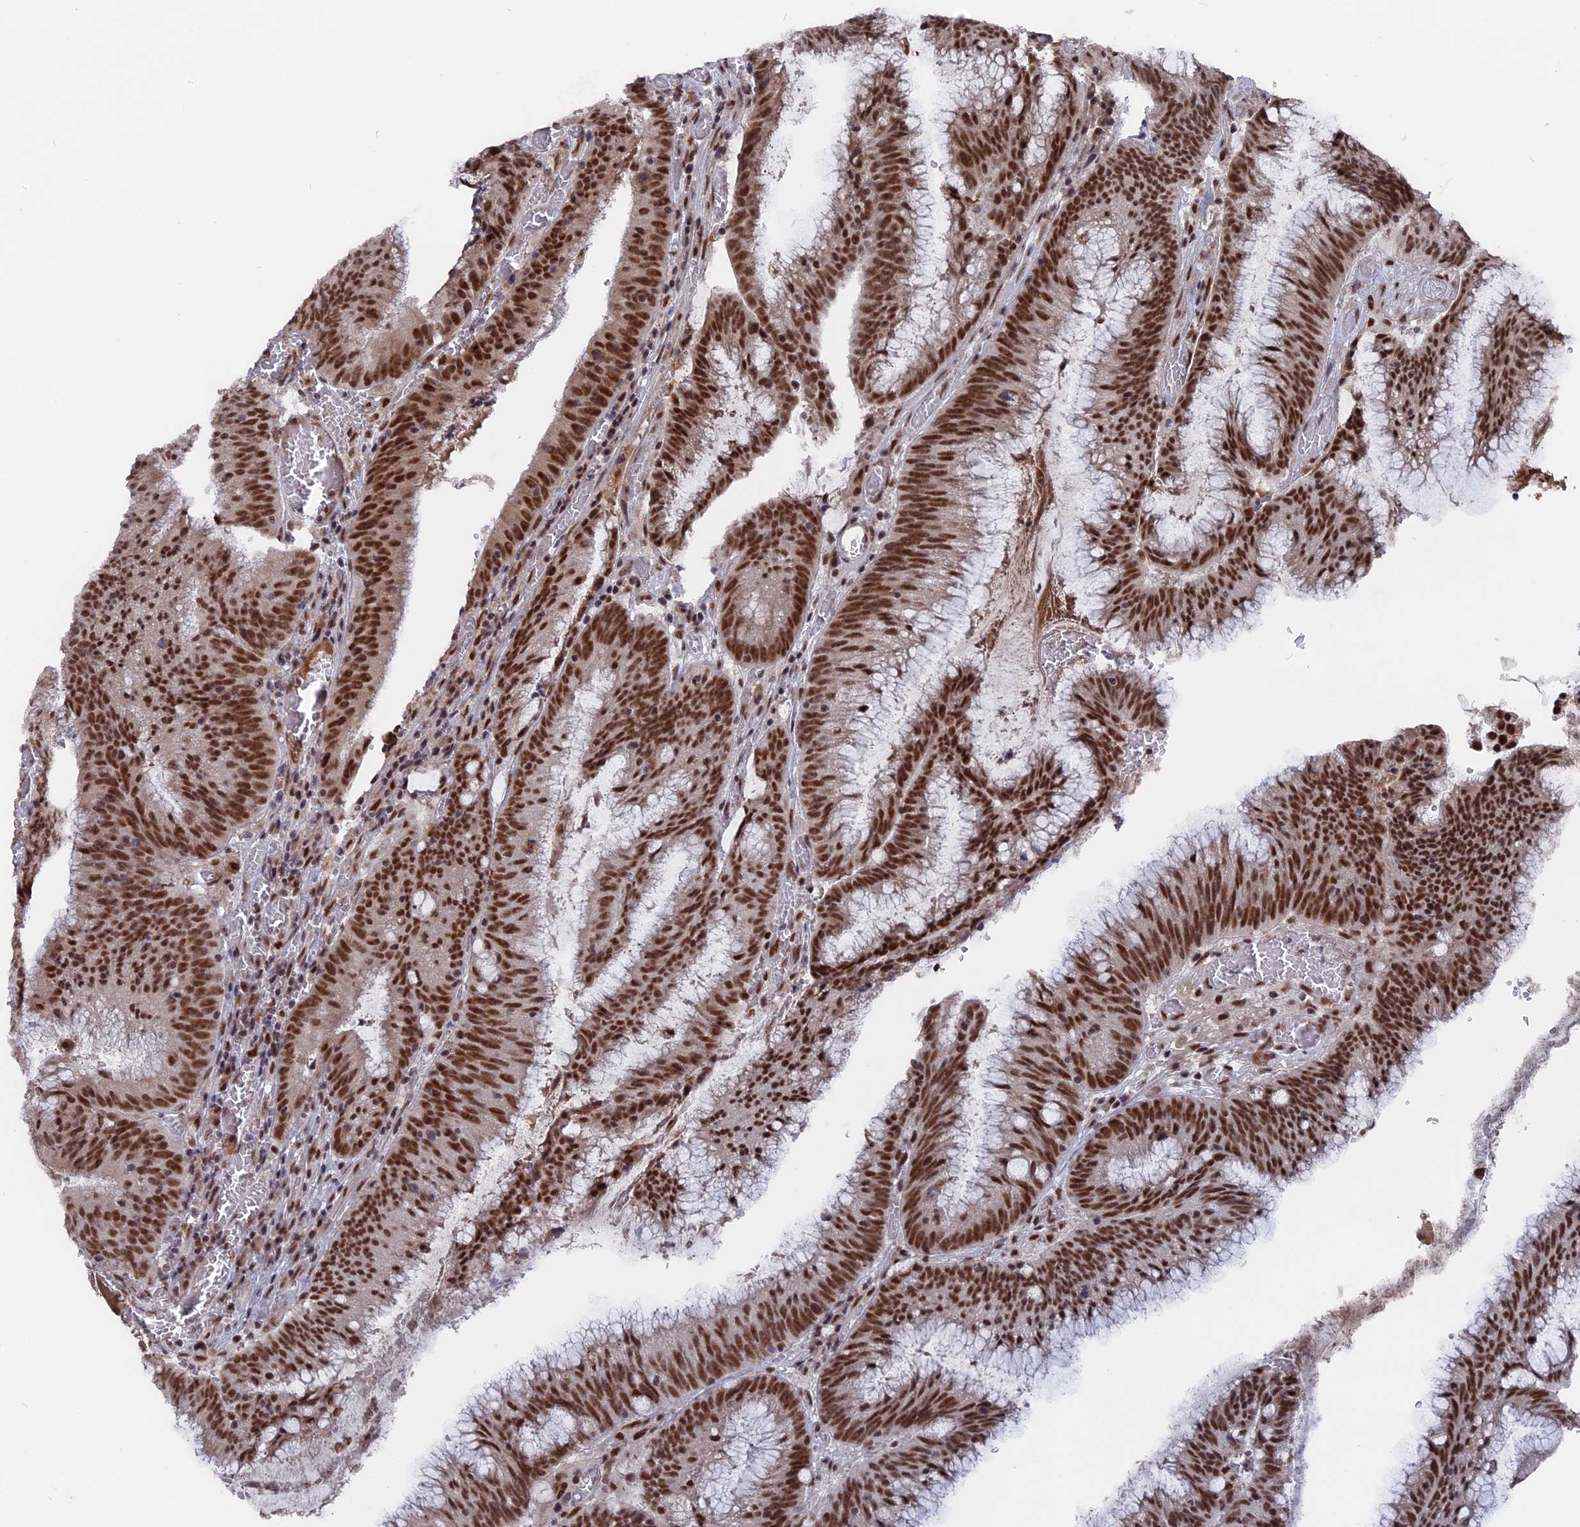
{"staining": {"intensity": "strong", "quantity": ">75%", "location": "nuclear"}, "tissue": "colorectal cancer", "cell_type": "Tumor cells", "image_type": "cancer", "snomed": [{"axis": "morphology", "description": "Adenocarcinoma, NOS"}, {"axis": "topography", "description": "Rectum"}], "caption": "Colorectal cancer stained with a brown dye displays strong nuclear positive positivity in about >75% of tumor cells.", "gene": "SF3A2", "patient": {"sex": "female", "age": 77}}